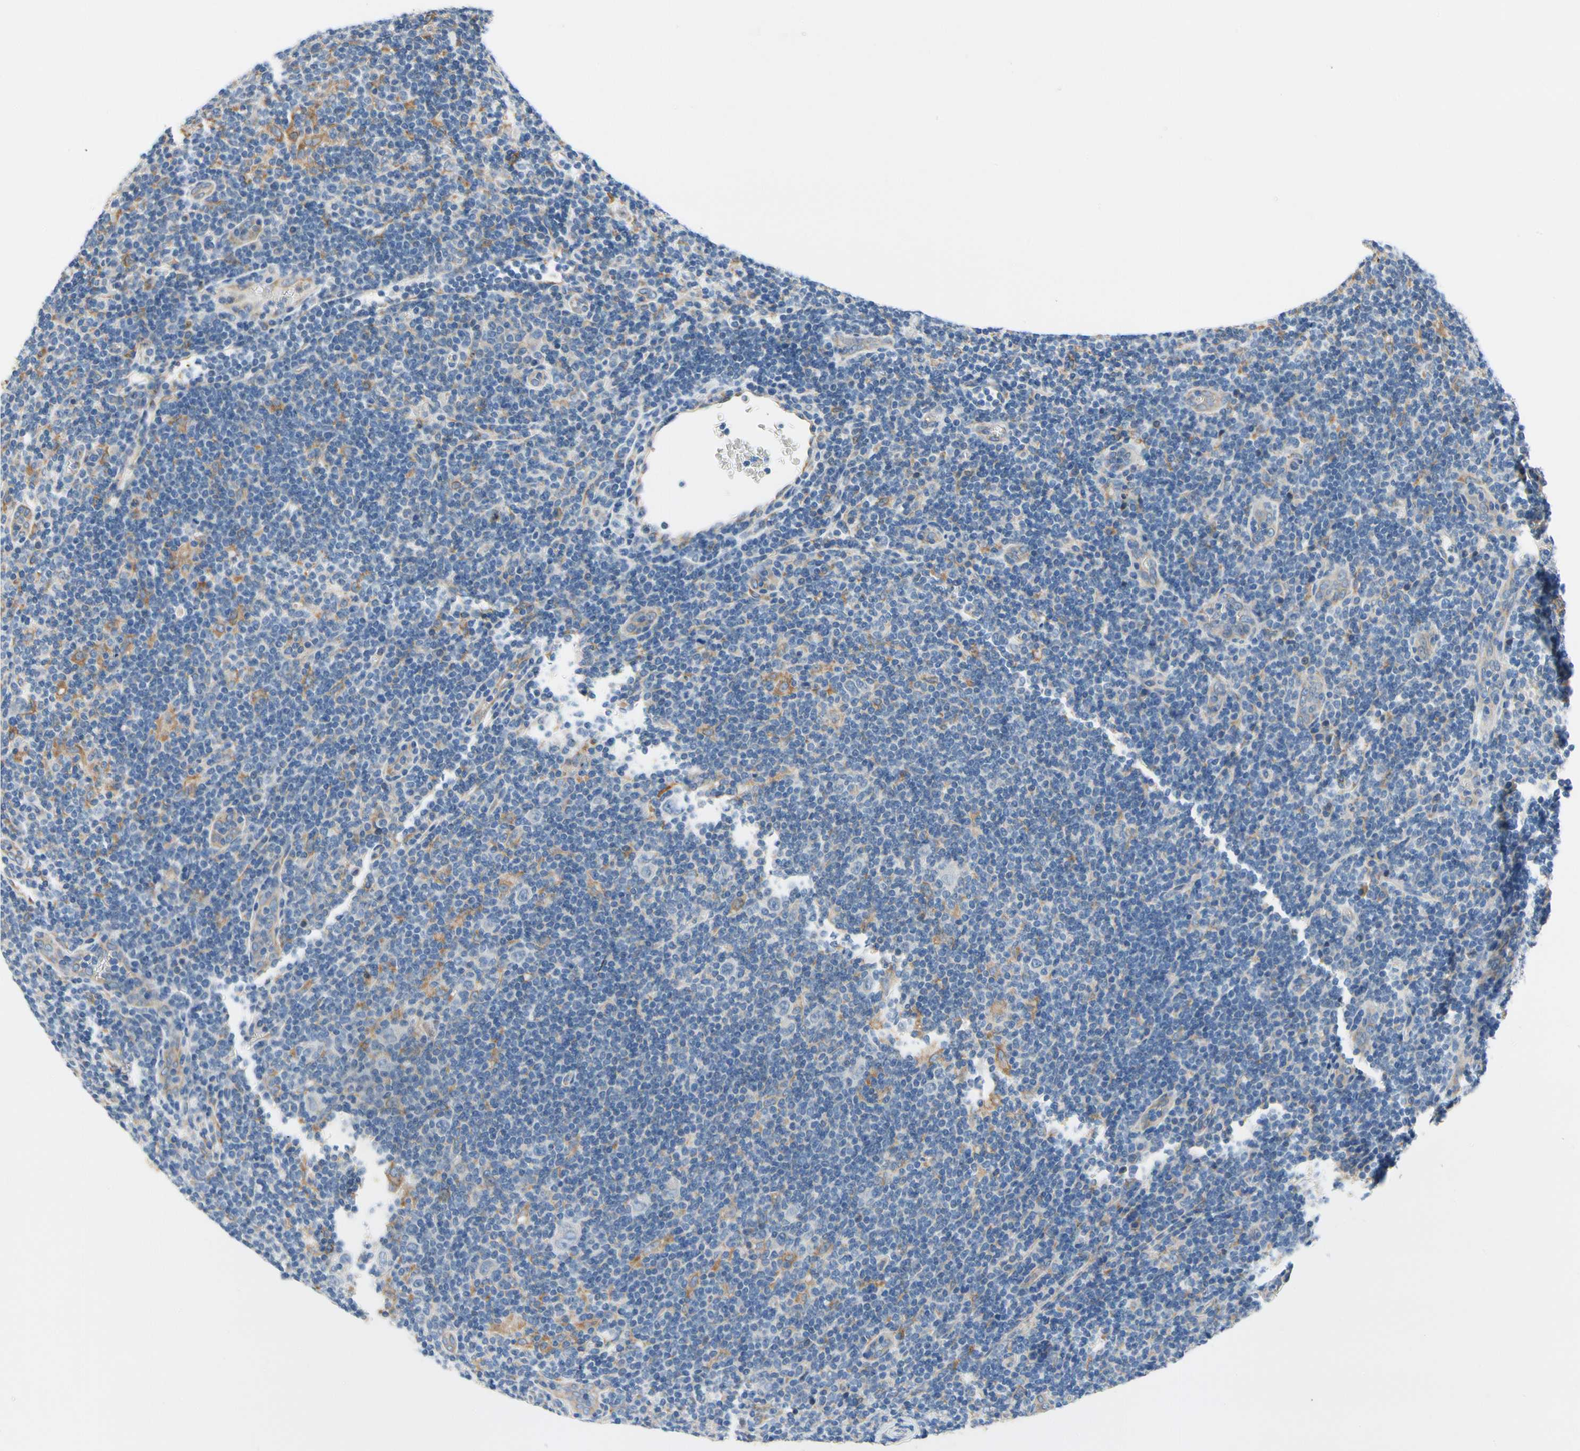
{"staining": {"intensity": "negative", "quantity": "none", "location": "none"}, "tissue": "lymphoma", "cell_type": "Tumor cells", "image_type": "cancer", "snomed": [{"axis": "morphology", "description": "Hodgkin's disease, NOS"}, {"axis": "topography", "description": "Lymph node"}], "caption": "High power microscopy histopathology image of an immunohistochemistry photomicrograph of Hodgkin's disease, revealing no significant expression in tumor cells.", "gene": "STXBP1", "patient": {"sex": "female", "age": 57}}